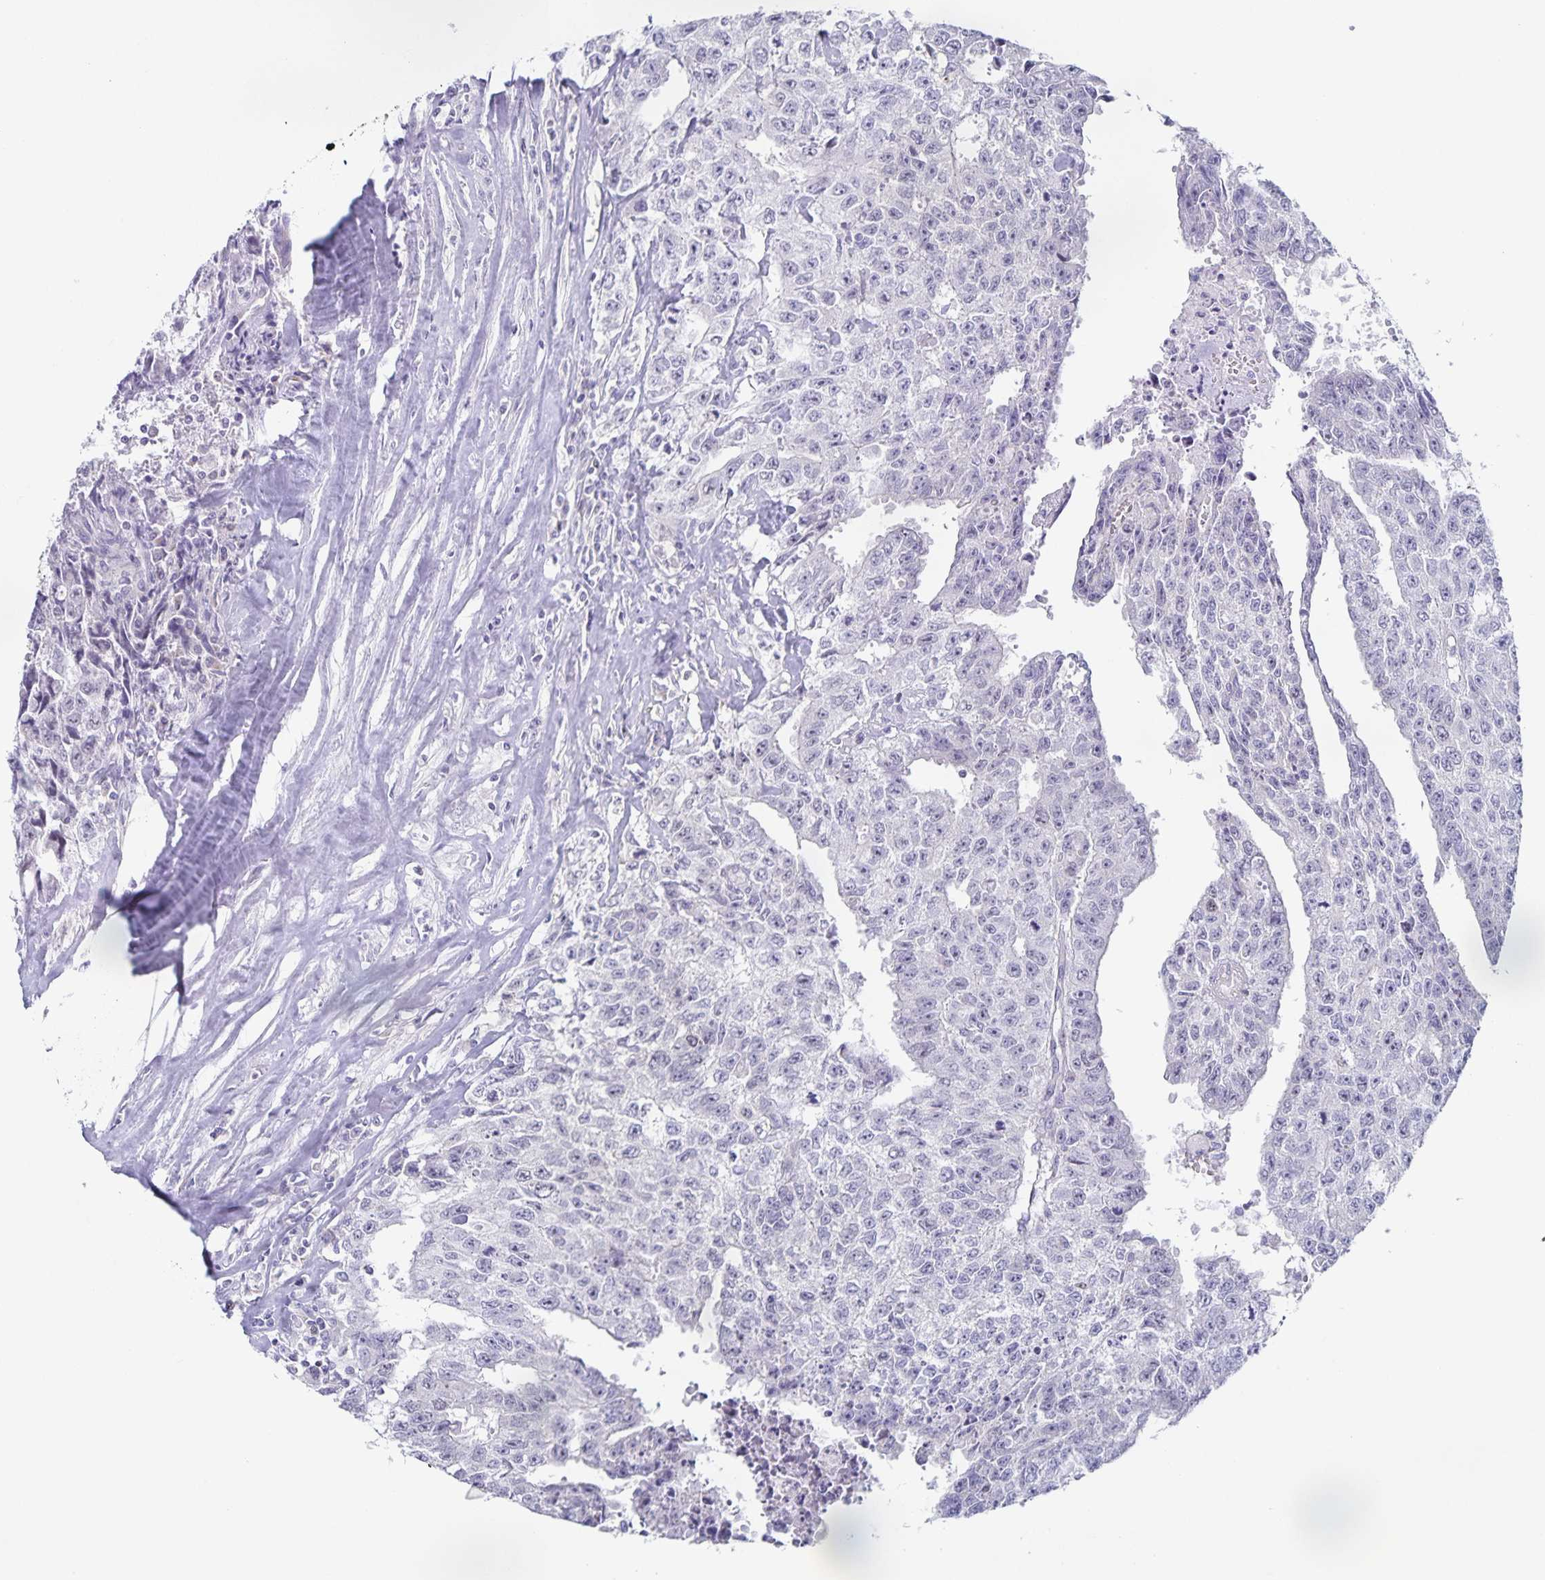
{"staining": {"intensity": "negative", "quantity": "none", "location": "none"}, "tissue": "testis cancer", "cell_type": "Tumor cells", "image_type": "cancer", "snomed": [{"axis": "morphology", "description": "Carcinoma, Embryonal, NOS"}, {"axis": "morphology", "description": "Teratoma, malignant, NOS"}, {"axis": "topography", "description": "Testis"}], "caption": "Embryonal carcinoma (testis) stained for a protein using IHC reveals no expression tumor cells.", "gene": "CENPH", "patient": {"sex": "male", "age": 24}}